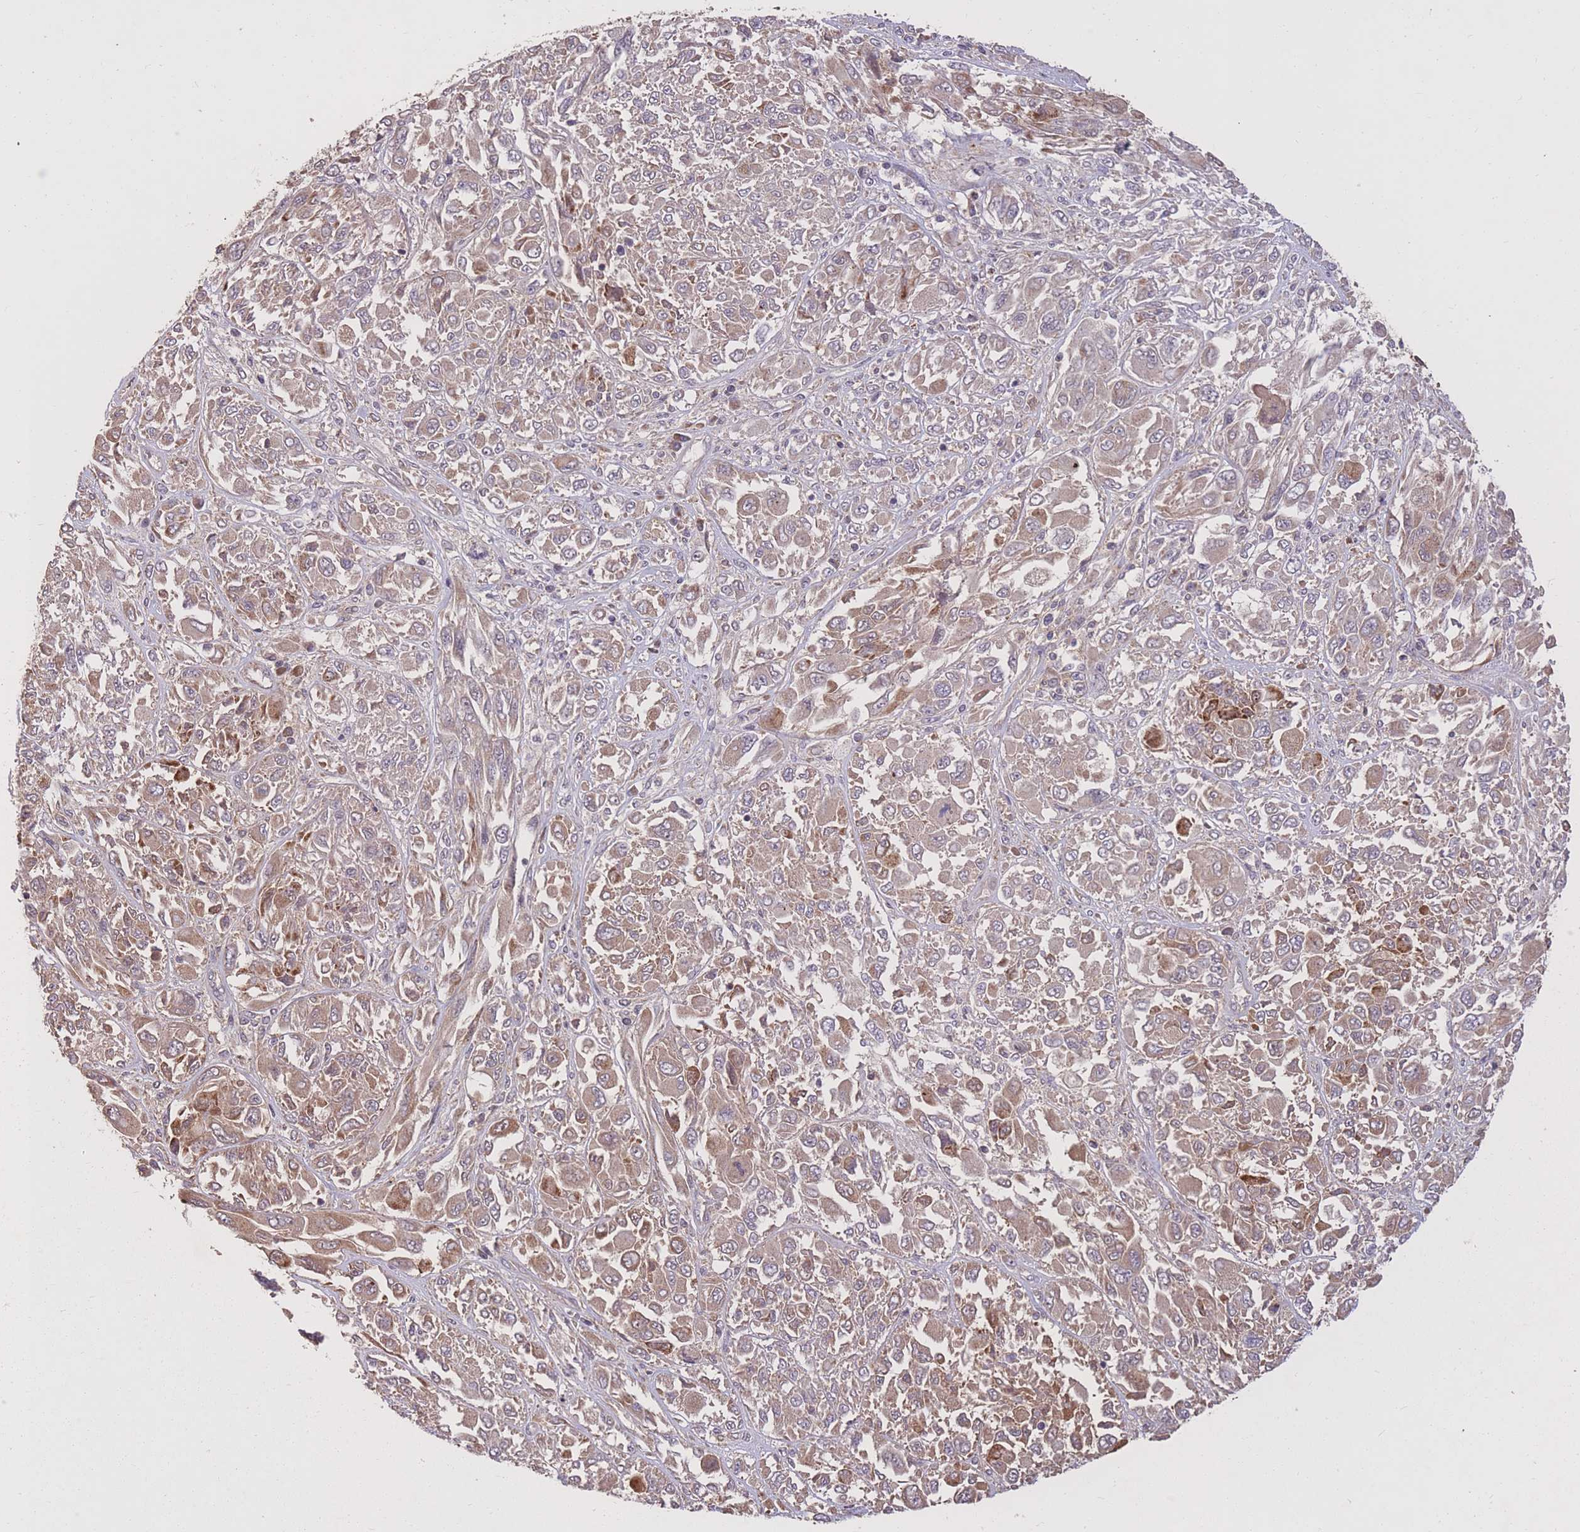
{"staining": {"intensity": "moderate", "quantity": ">75%", "location": "cytoplasmic/membranous"}, "tissue": "melanoma", "cell_type": "Tumor cells", "image_type": "cancer", "snomed": [{"axis": "morphology", "description": "Malignant melanoma, NOS"}, {"axis": "topography", "description": "Skin"}], "caption": "High-power microscopy captured an immunohistochemistry image of malignant melanoma, revealing moderate cytoplasmic/membranous expression in approximately >75% of tumor cells.", "gene": "IGF2BP2", "patient": {"sex": "female", "age": 91}}